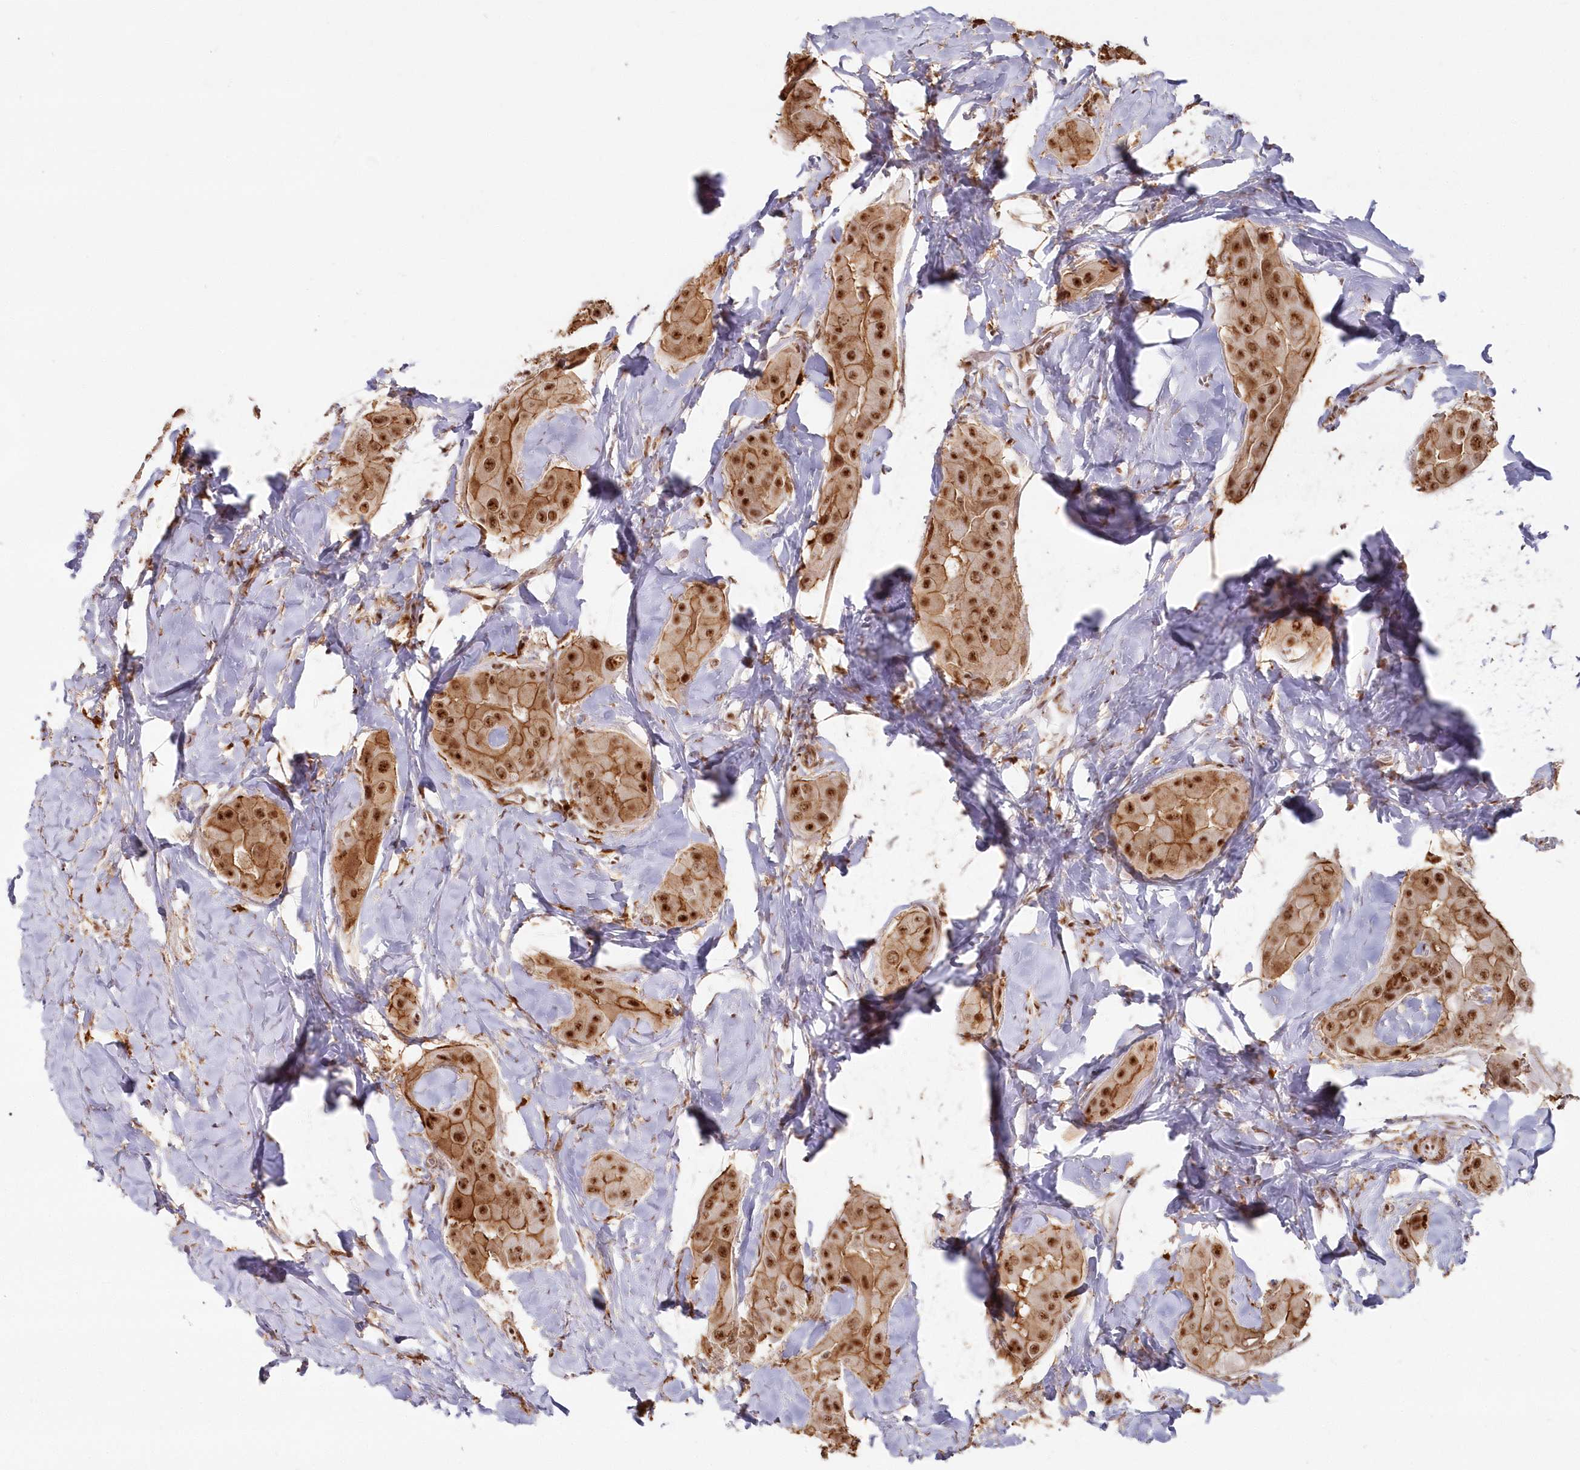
{"staining": {"intensity": "moderate", "quantity": ">75%", "location": "cytoplasmic/membranous,nuclear"}, "tissue": "thyroid cancer", "cell_type": "Tumor cells", "image_type": "cancer", "snomed": [{"axis": "morphology", "description": "Papillary adenocarcinoma, NOS"}, {"axis": "topography", "description": "Thyroid gland"}], "caption": "The image exhibits immunohistochemical staining of papillary adenocarcinoma (thyroid). There is moderate cytoplasmic/membranous and nuclear staining is present in about >75% of tumor cells.", "gene": "DDX46", "patient": {"sex": "male", "age": 33}}